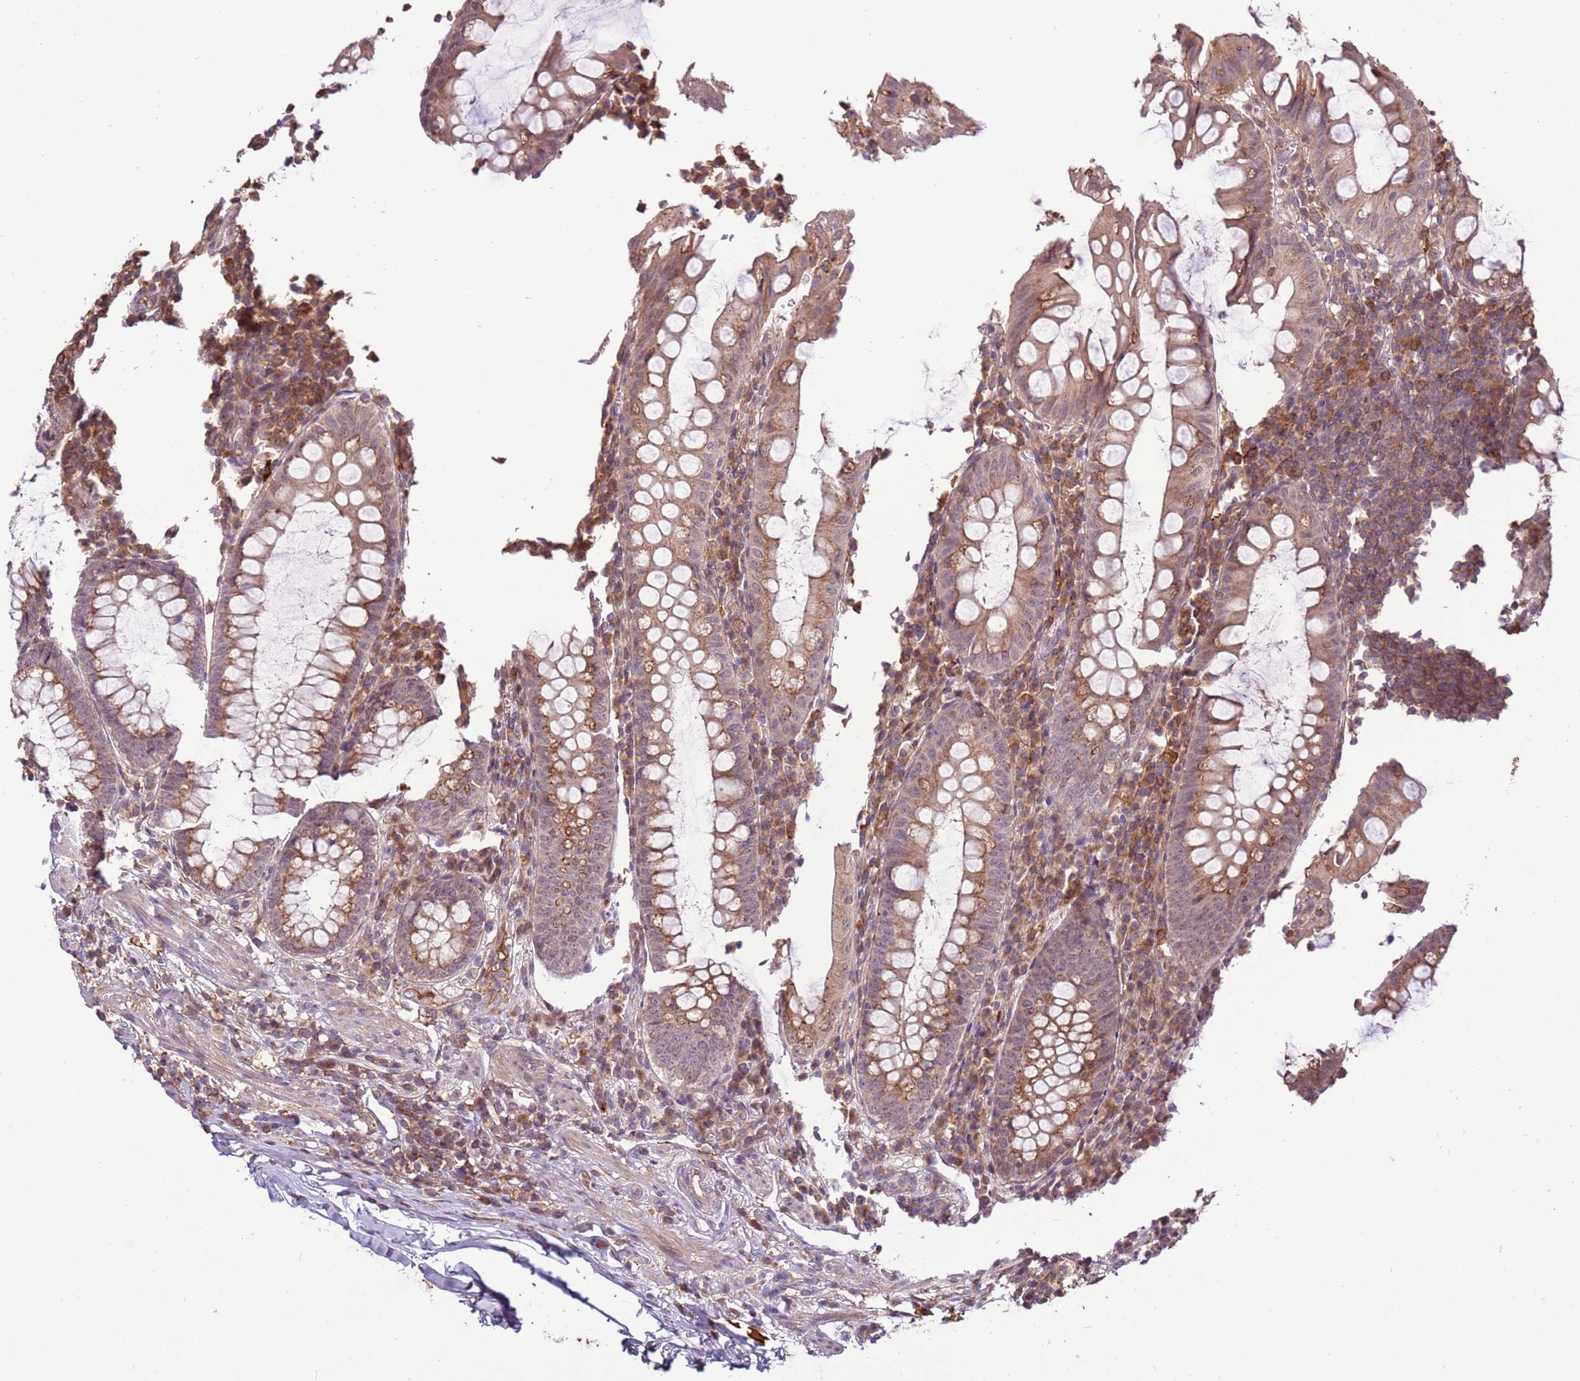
{"staining": {"intensity": "moderate", "quantity": ">75%", "location": "cytoplasmic/membranous"}, "tissue": "appendix", "cell_type": "Glandular cells", "image_type": "normal", "snomed": [{"axis": "morphology", "description": "Normal tissue, NOS"}, {"axis": "topography", "description": "Appendix"}], "caption": "High-magnification brightfield microscopy of unremarkable appendix stained with DAB (3,3'-diaminobenzidine) (brown) and counterstained with hematoxylin (blue). glandular cells exhibit moderate cytoplasmic/membranous staining is seen in about>75% of cells. (IHC, brightfield microscopy, high magnification).", "gene": "ZNF624", "patient": {"sex": "male", "age": 83}}